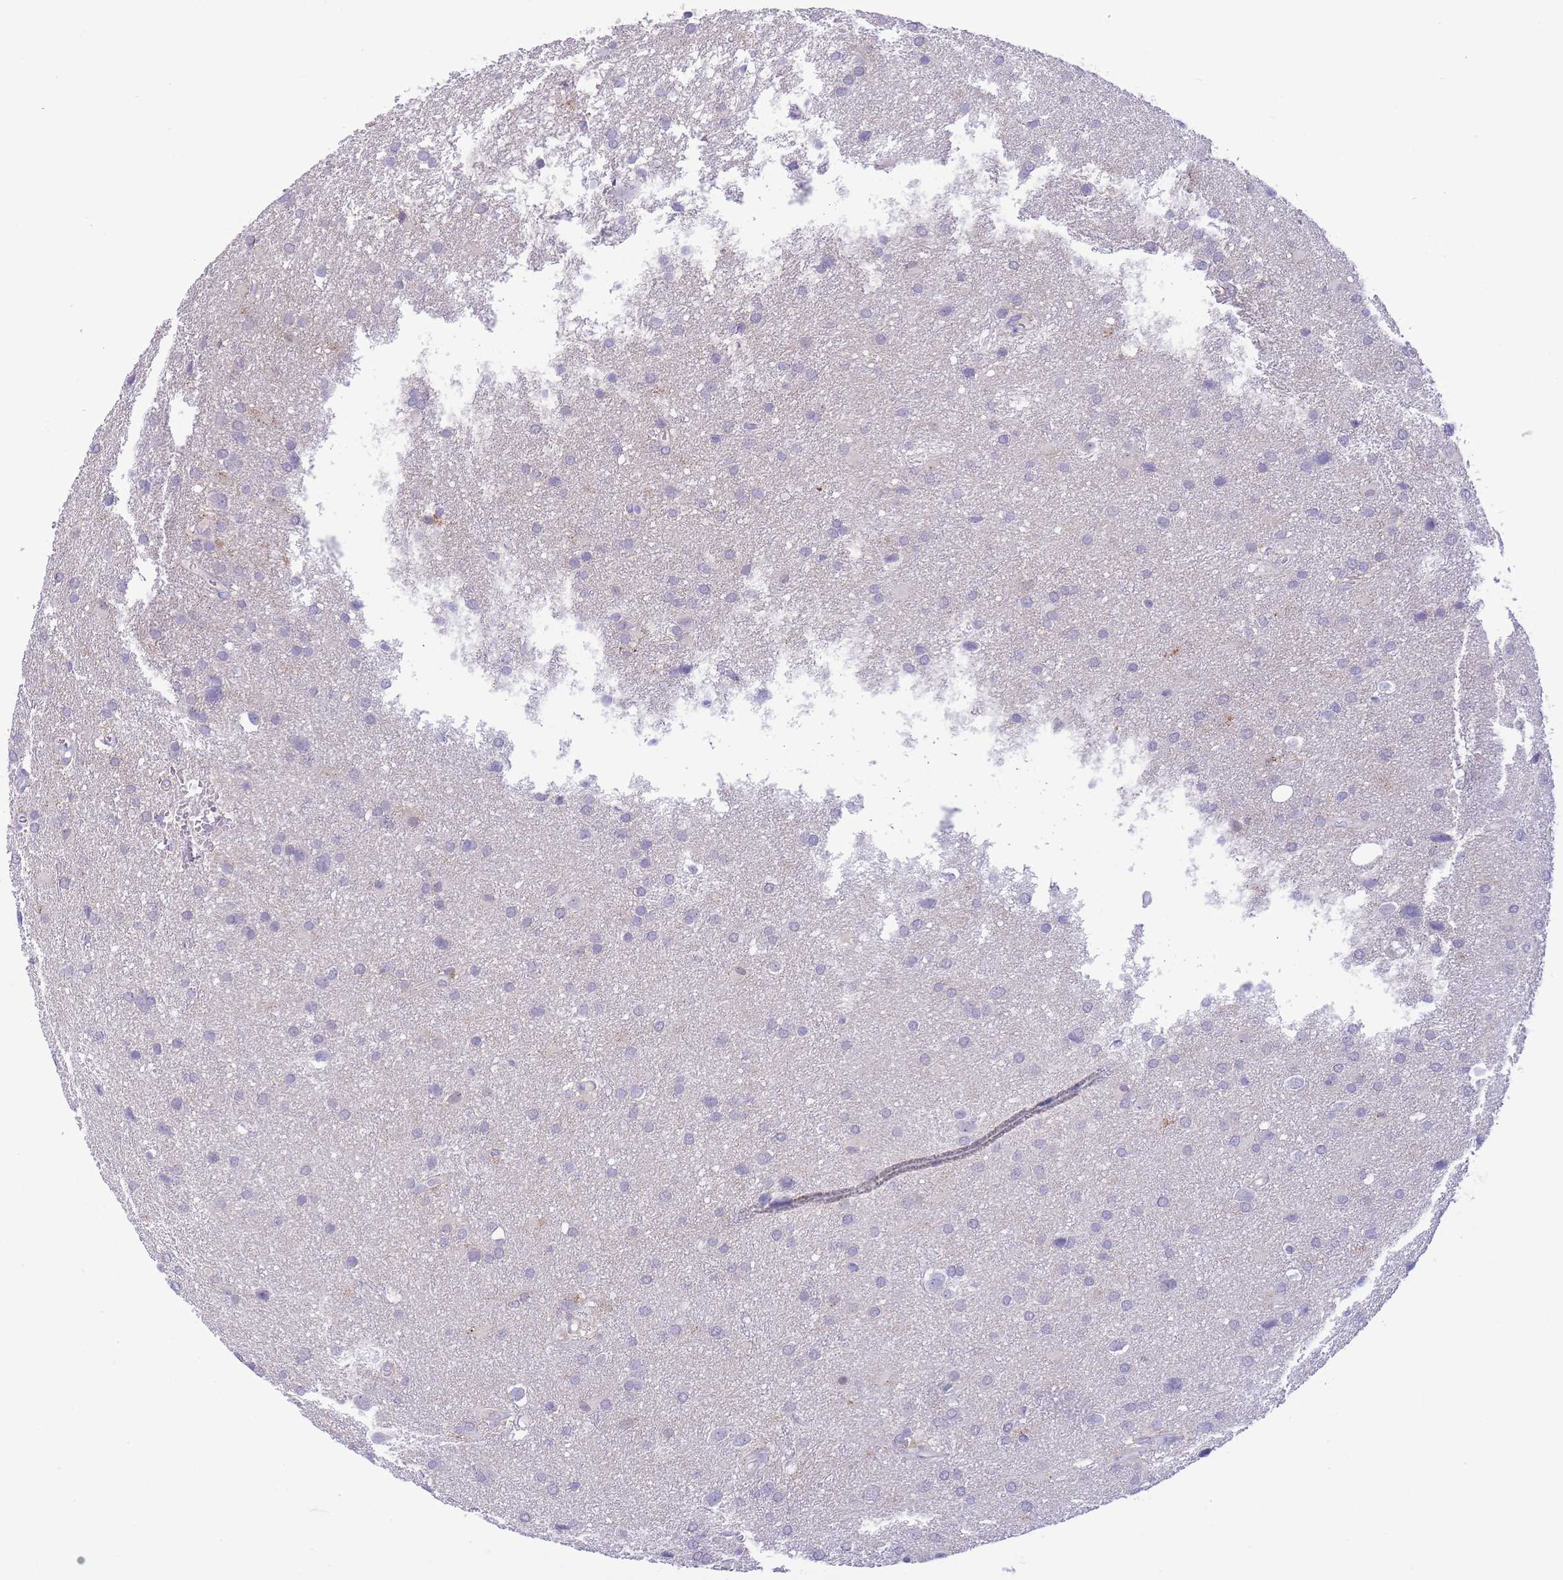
{"staining": {"intensity": "negative", "quantity": "none", "location": "none"}, "tissue": "glioma", "cell_type": "Tumor cells", "image_type": "cancer", "snomed": [{"axis": "morphology", "description": "Glioma, malignant, Low grade"}, {"axis": "topography", "description": "Brain"}], "caption": "The image exhibits no staining of tumor cells in low-grade glioma (malignant).", "gene": "ASAP3", "patient": {"sex": "female", "age": 32}}